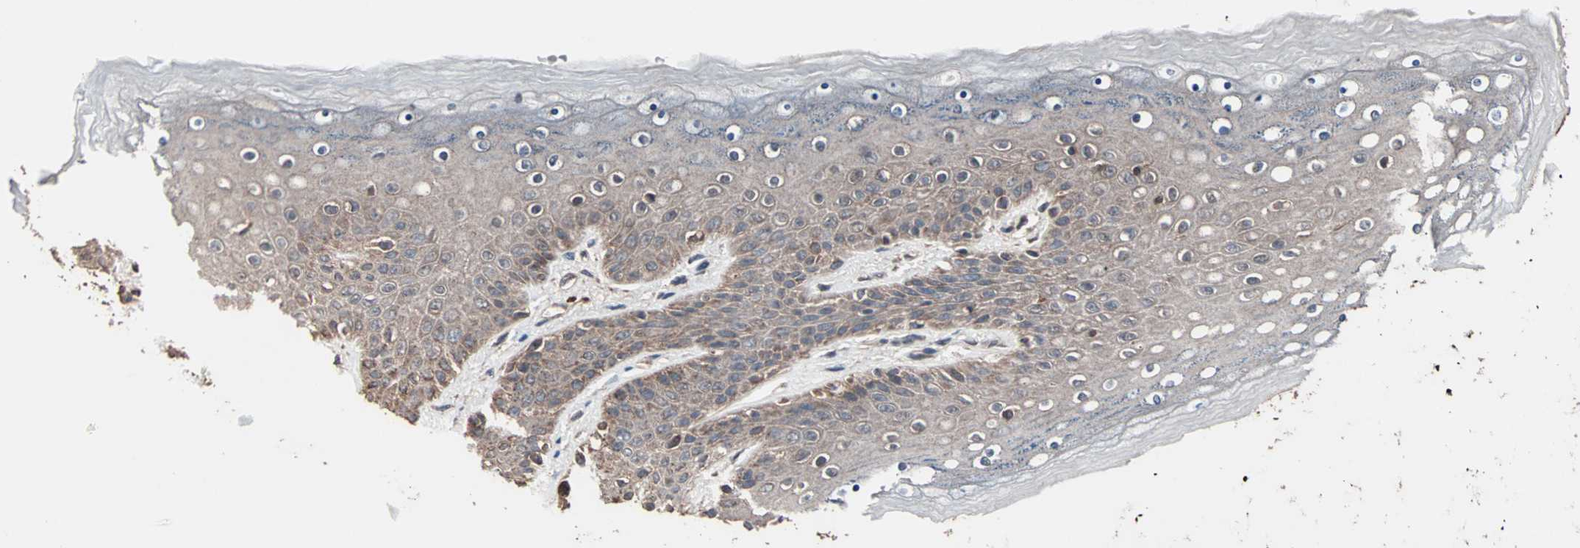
{"staining": {"intensity": "moderate", "quantity": ">75%", "location": "cytoplasmic/membranous"}, "tissue": "skin", "cell_type": "Epidermal cells", "image_type": "normal", "snomed": [{"axis": "morphology", "description": "Normal tissue, NOS"}, {"axis": "topography", "description": "Anal"}], "caption": "This is an image of IHC staining of unremarkable skin, which shows moderate staining in the cytoplasmic/membranous of epidermal cells.", "gene": "MRPL2", "patient": {"sex": "female", "age": 46}}